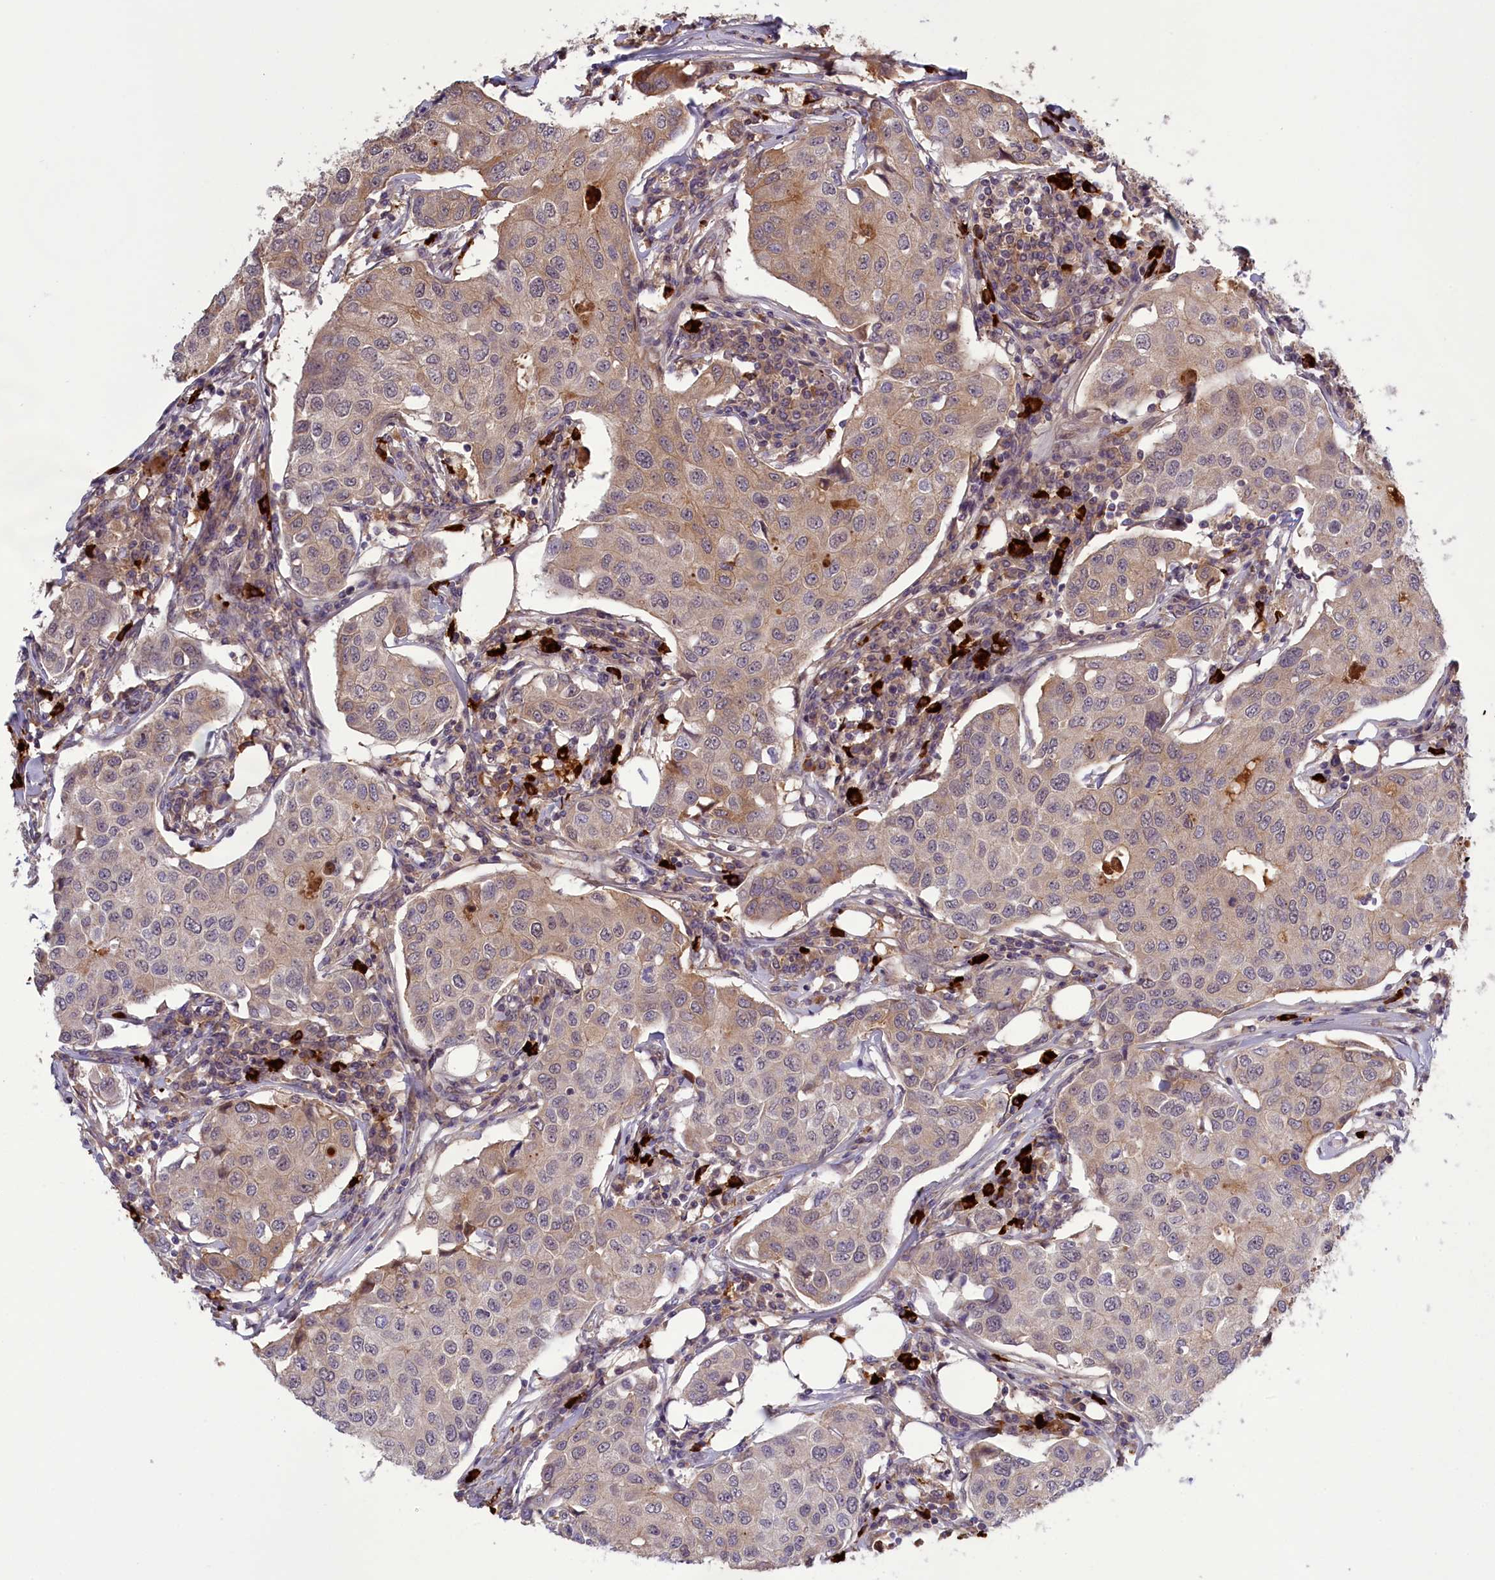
{"staining": {"intensity": "weak", "quantity": ">75%", "location": "cytoplasmic/membranous"}, "tissue": "breast cancer", "cell_type": "Tumor cells", "image_type": "cancer", "snomed": [{"axis": "morphology", "description": "Duct carcinoma"}, {"axis": "topography", "description": "Breast"}], "caption": "About >75% of tumor cells in breast intraductal carcinoma show weak cytoplasmic/membranous protein positivity as visualized by brown immunohistochemical staining.", "gene": "RRAD", "patient": {"sex": "female", "age": 80}}